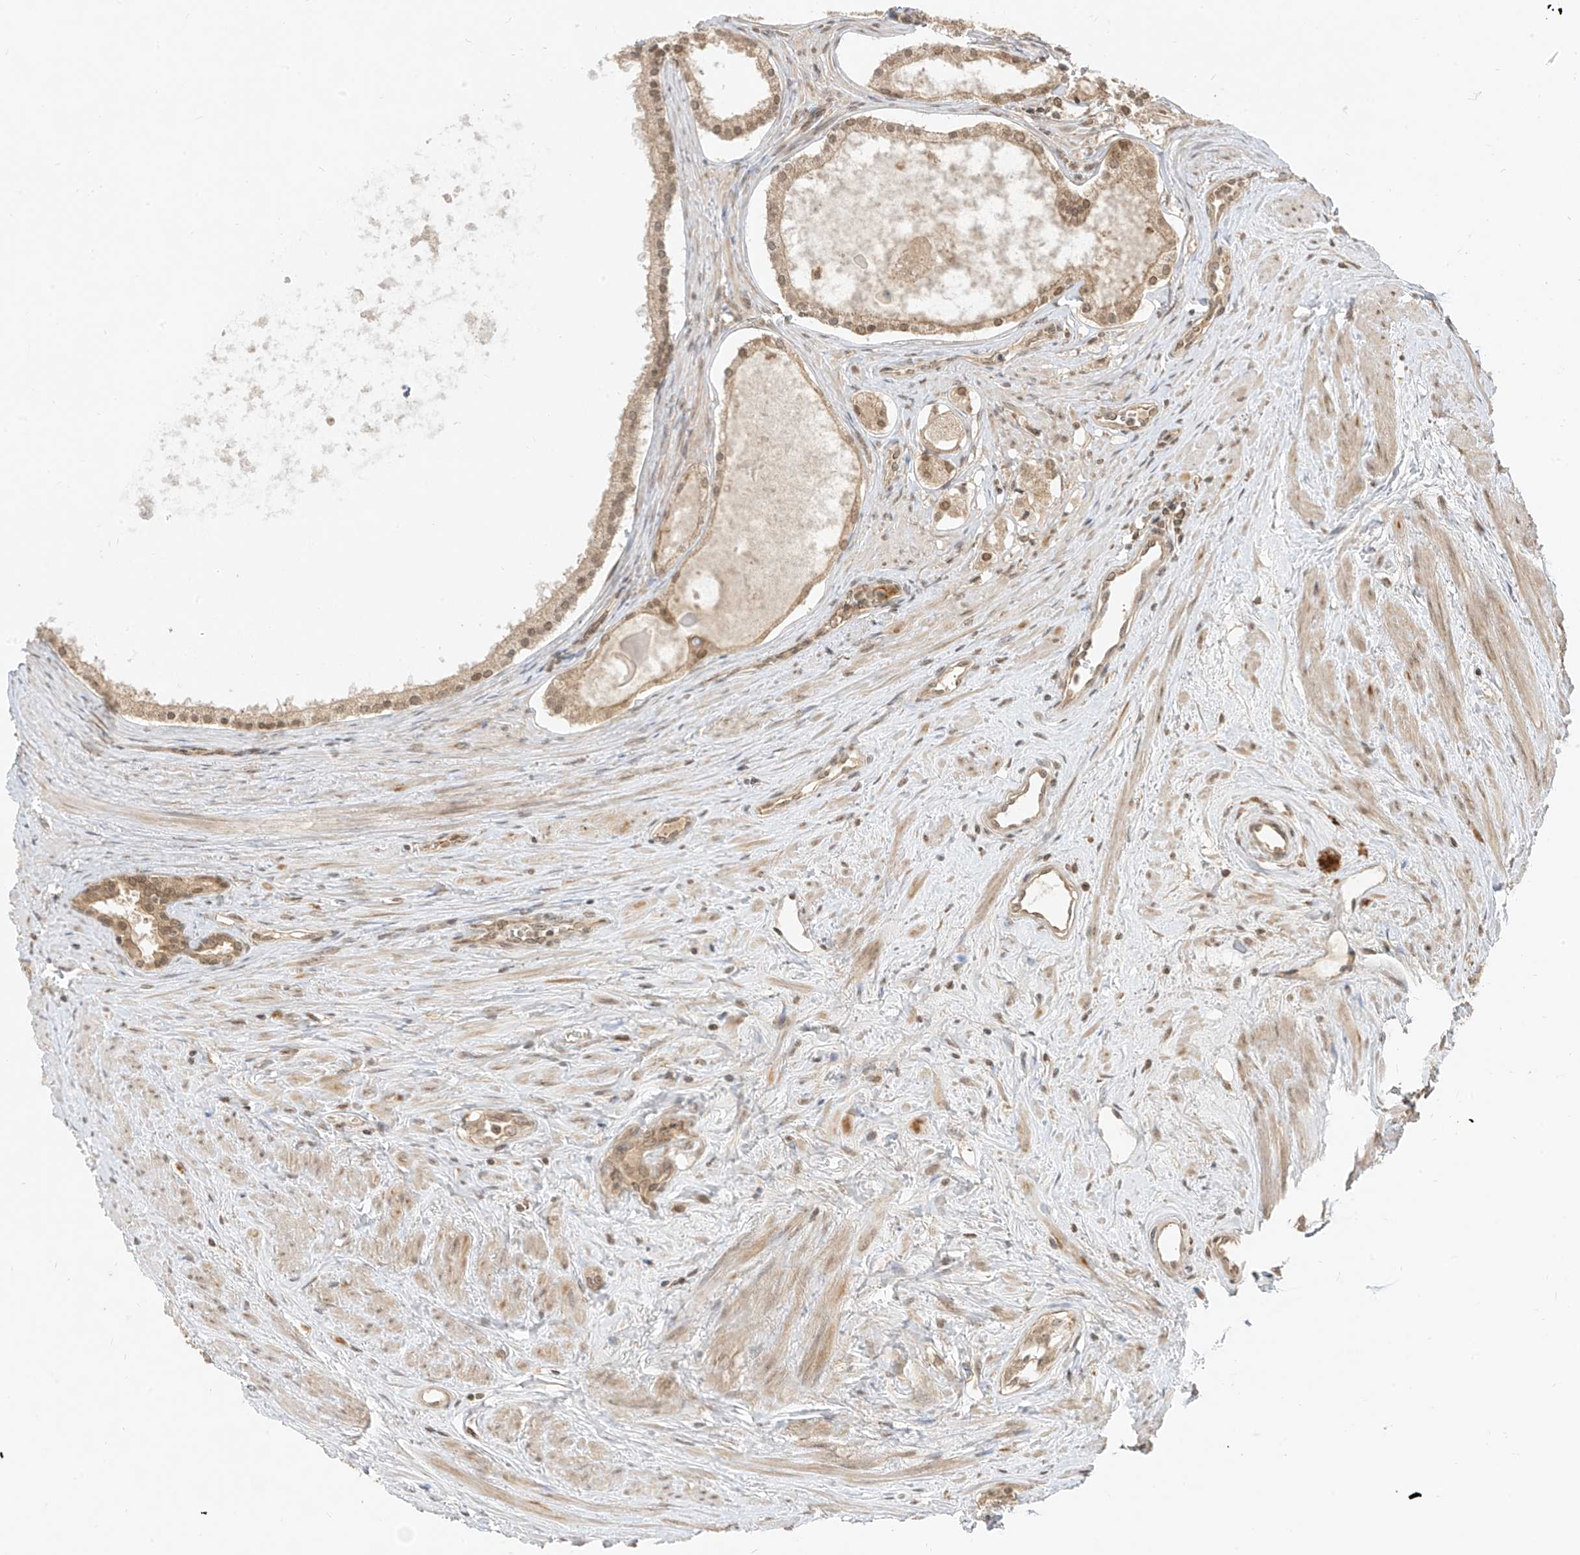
{"staining": {"intensity": "weak", "quantity": ">75%", "location": "cytoplasmic/membranous,nuclear"}, "tissue": "prostate cancer", "cell_type": "Tumor cells", "image_type": "cancer", "snomed": [{"axis": "morphology", "description": "Adenocarcinoma, High grade"}, {"axis": "topography", "description": "Prostate"}], "caption": "Human prostate cancer (adenocarcinoma (high-grade)) stained with a protein marker exhibits weak staining in tumor cells.", "gene": "LCOR", "patient": {"sex": "male", "age": 68}}